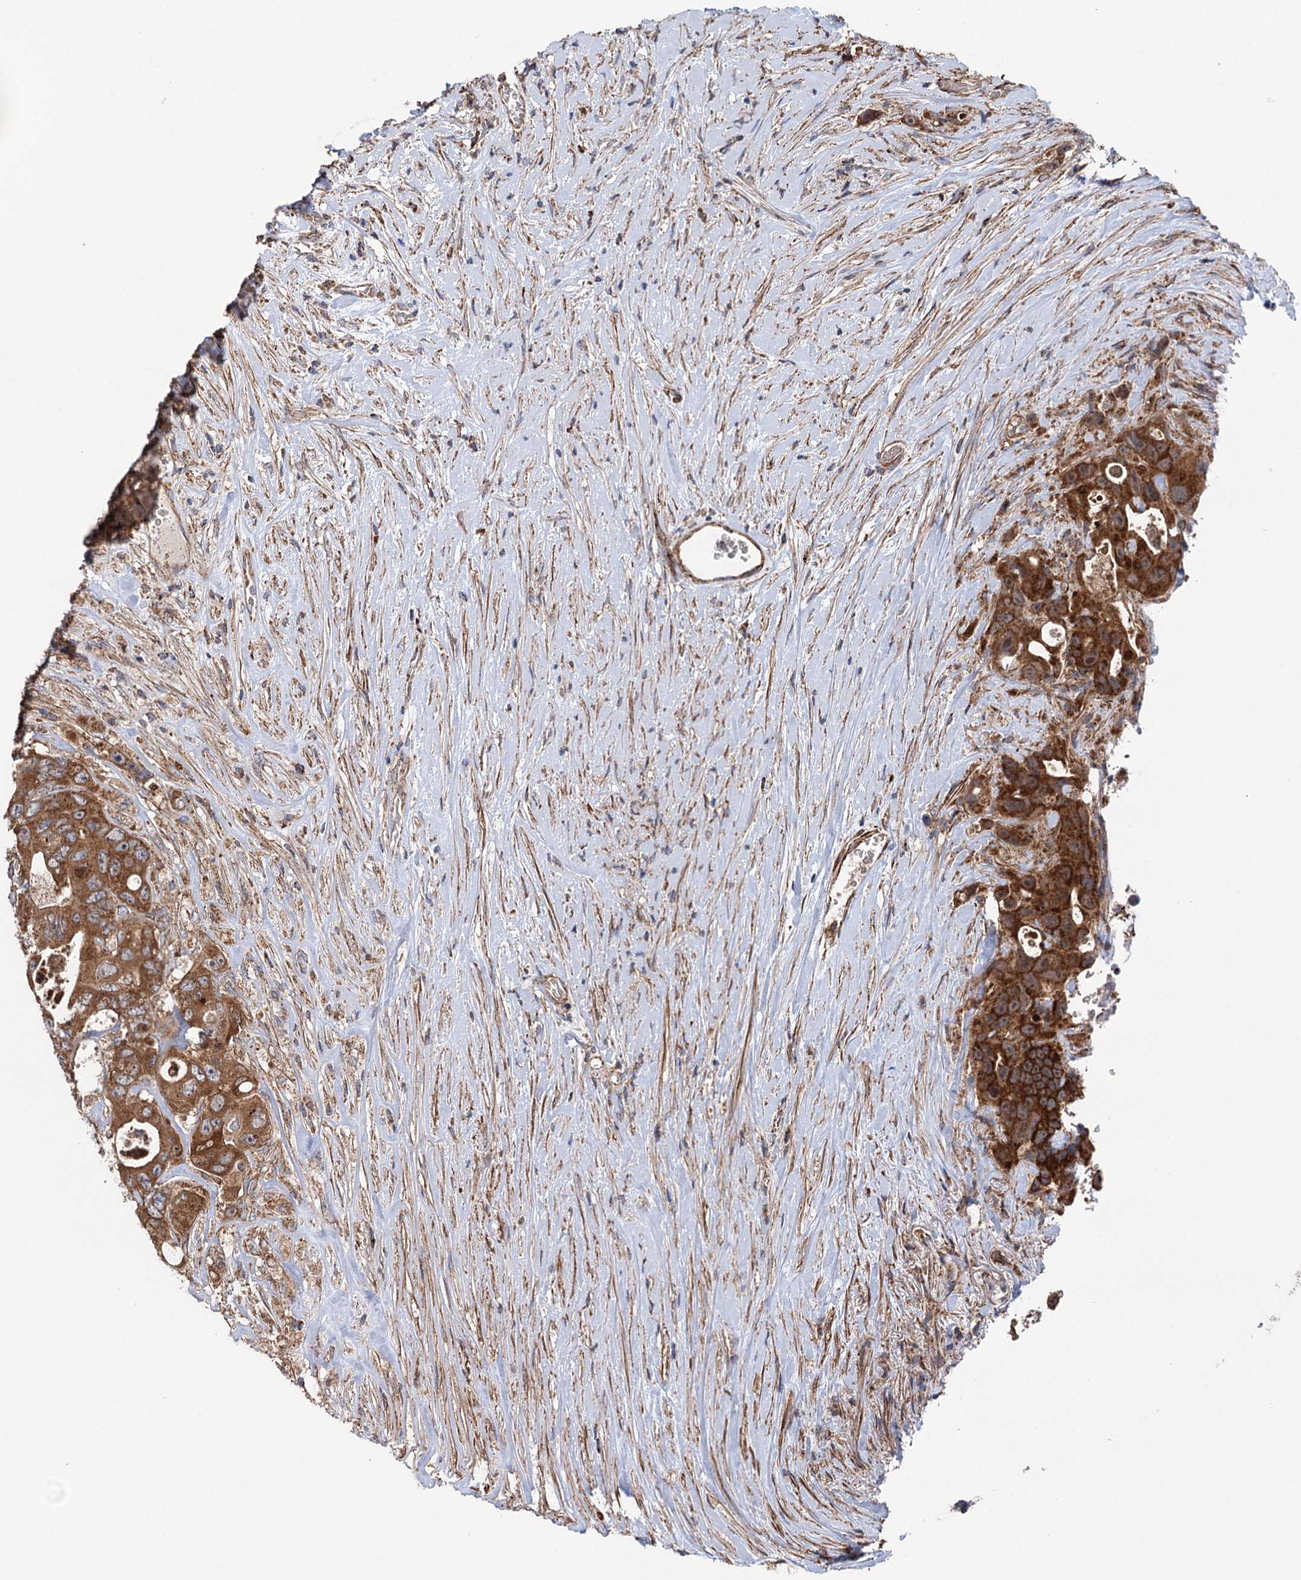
{"staining": {"intensity": "moderate", "quantity": ">75%", "location": "cytoplasmic/membranous"}, "tissue": "colorectal cancer", "cell_type": "Tumor cells", "image_type": "cancer", "snomed": [{"axis": "morphology", "description": "Adenocarcinoma, NOS"}, {"axis": "topography", "description": "Colon"}], "caption": "The photomicrograph reveals staining of colorectal adenocarcinoma, revealing moderate cytoplasmic/membranous protein expression (brown color) within tumor cells. (DAB (3,3'-diaminobenzidine) IHC, brown staining for protein, blue staining for nuclei).", "gene": "SUCLA2", "patient": {"sex": "female", "age": 46}}